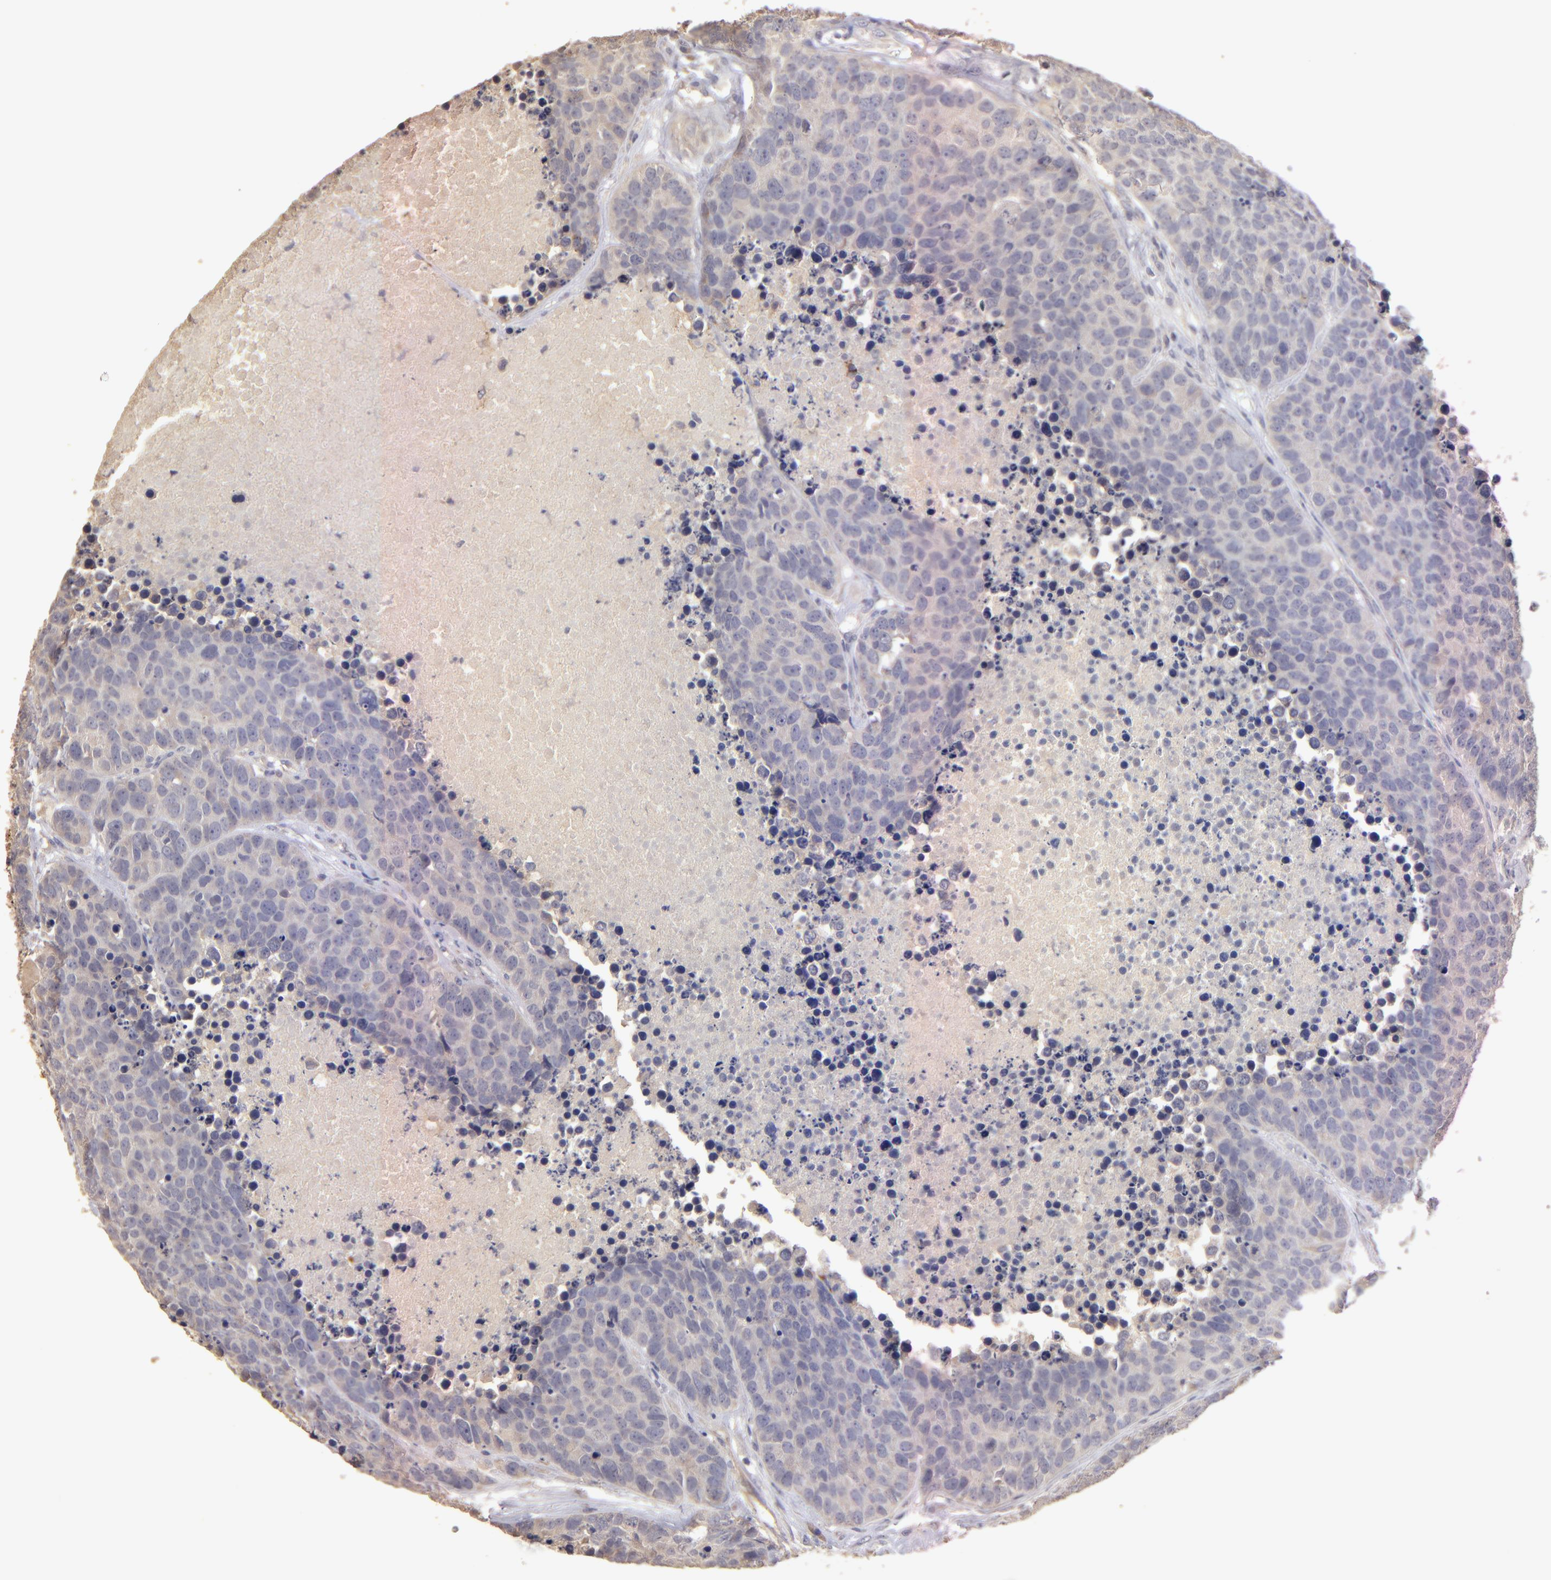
{"staining": {"intensity": "negative", "quantity": "none", "location": "none"}, "tissue": "carcinoid", "cell_type": "Tumor cells", "image_type": "cancer", "snomed": [{"axis": "morphology", "description": "Carcinoid, malignant, NOS"}, {"axis": "topography", "description": "Lung"}], "caption": "DAB immunohistochemical staining of human carcinoid demonstrates no significant positivity in tumor cells. (DAB IHC, high magnification).", "gene": "GNAZ", "patient": {"sex": "male", "age": 60}}